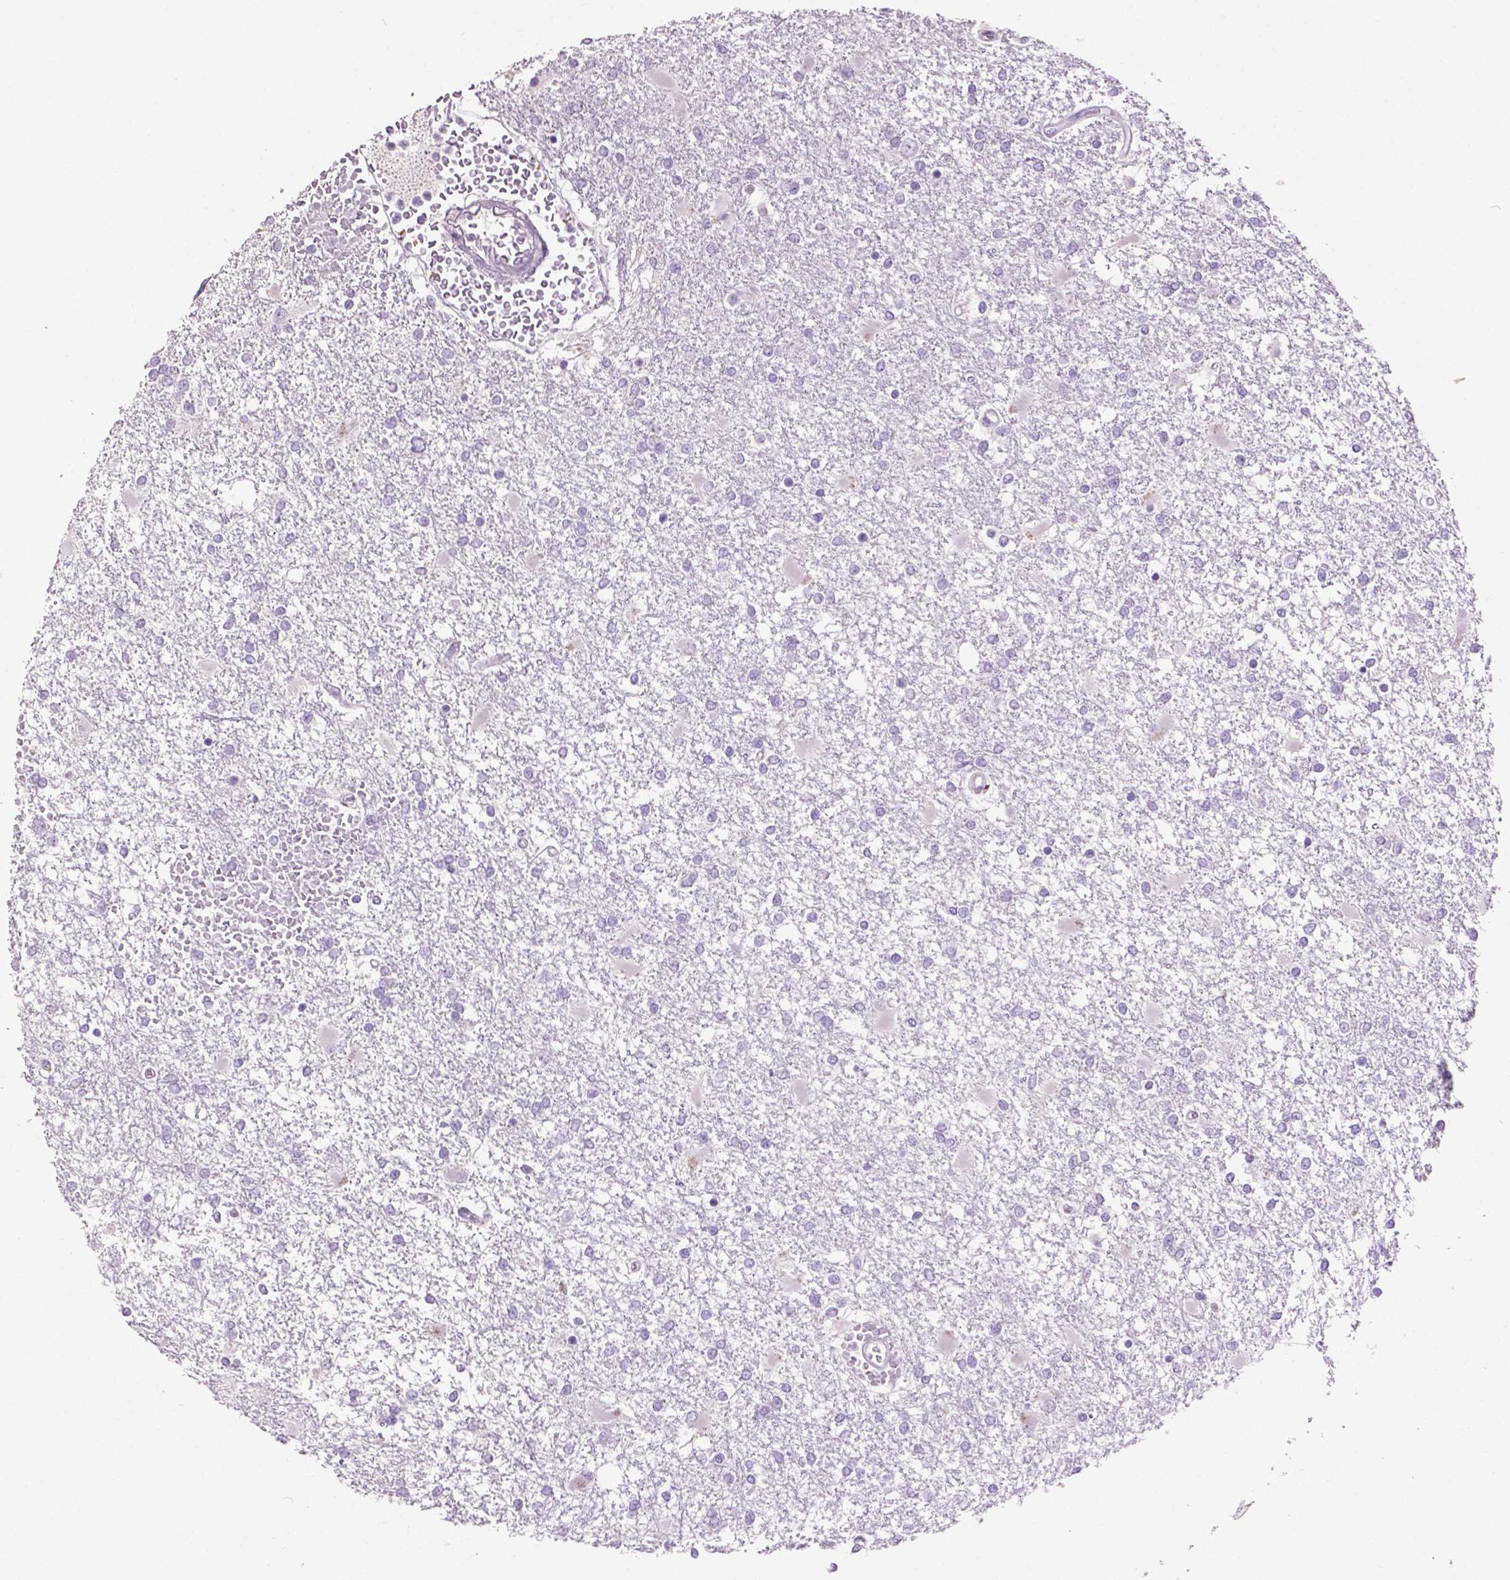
{"staining": {"intensity": "negative", "quantity": "none", "location": "none"}, "tissue": "glioma", "cell_type": "Tumor cells", "image_type": "cancer", "snomed": [{"axis": "morphology", "description": "Glioma, malignant, High grade"}, {"axis": "topography", "description": "Cerebral cortex"}], "caption": "Tumor cells are negative for brown protein staining in glioma. (DAB (3,3'-diaminobenzidine) immunohistochemistry (IHC) visualized using brightfield microscopy, high magnification).", "gene": "CRYBA4", "patient": {"sex": "male", "age": 79}}